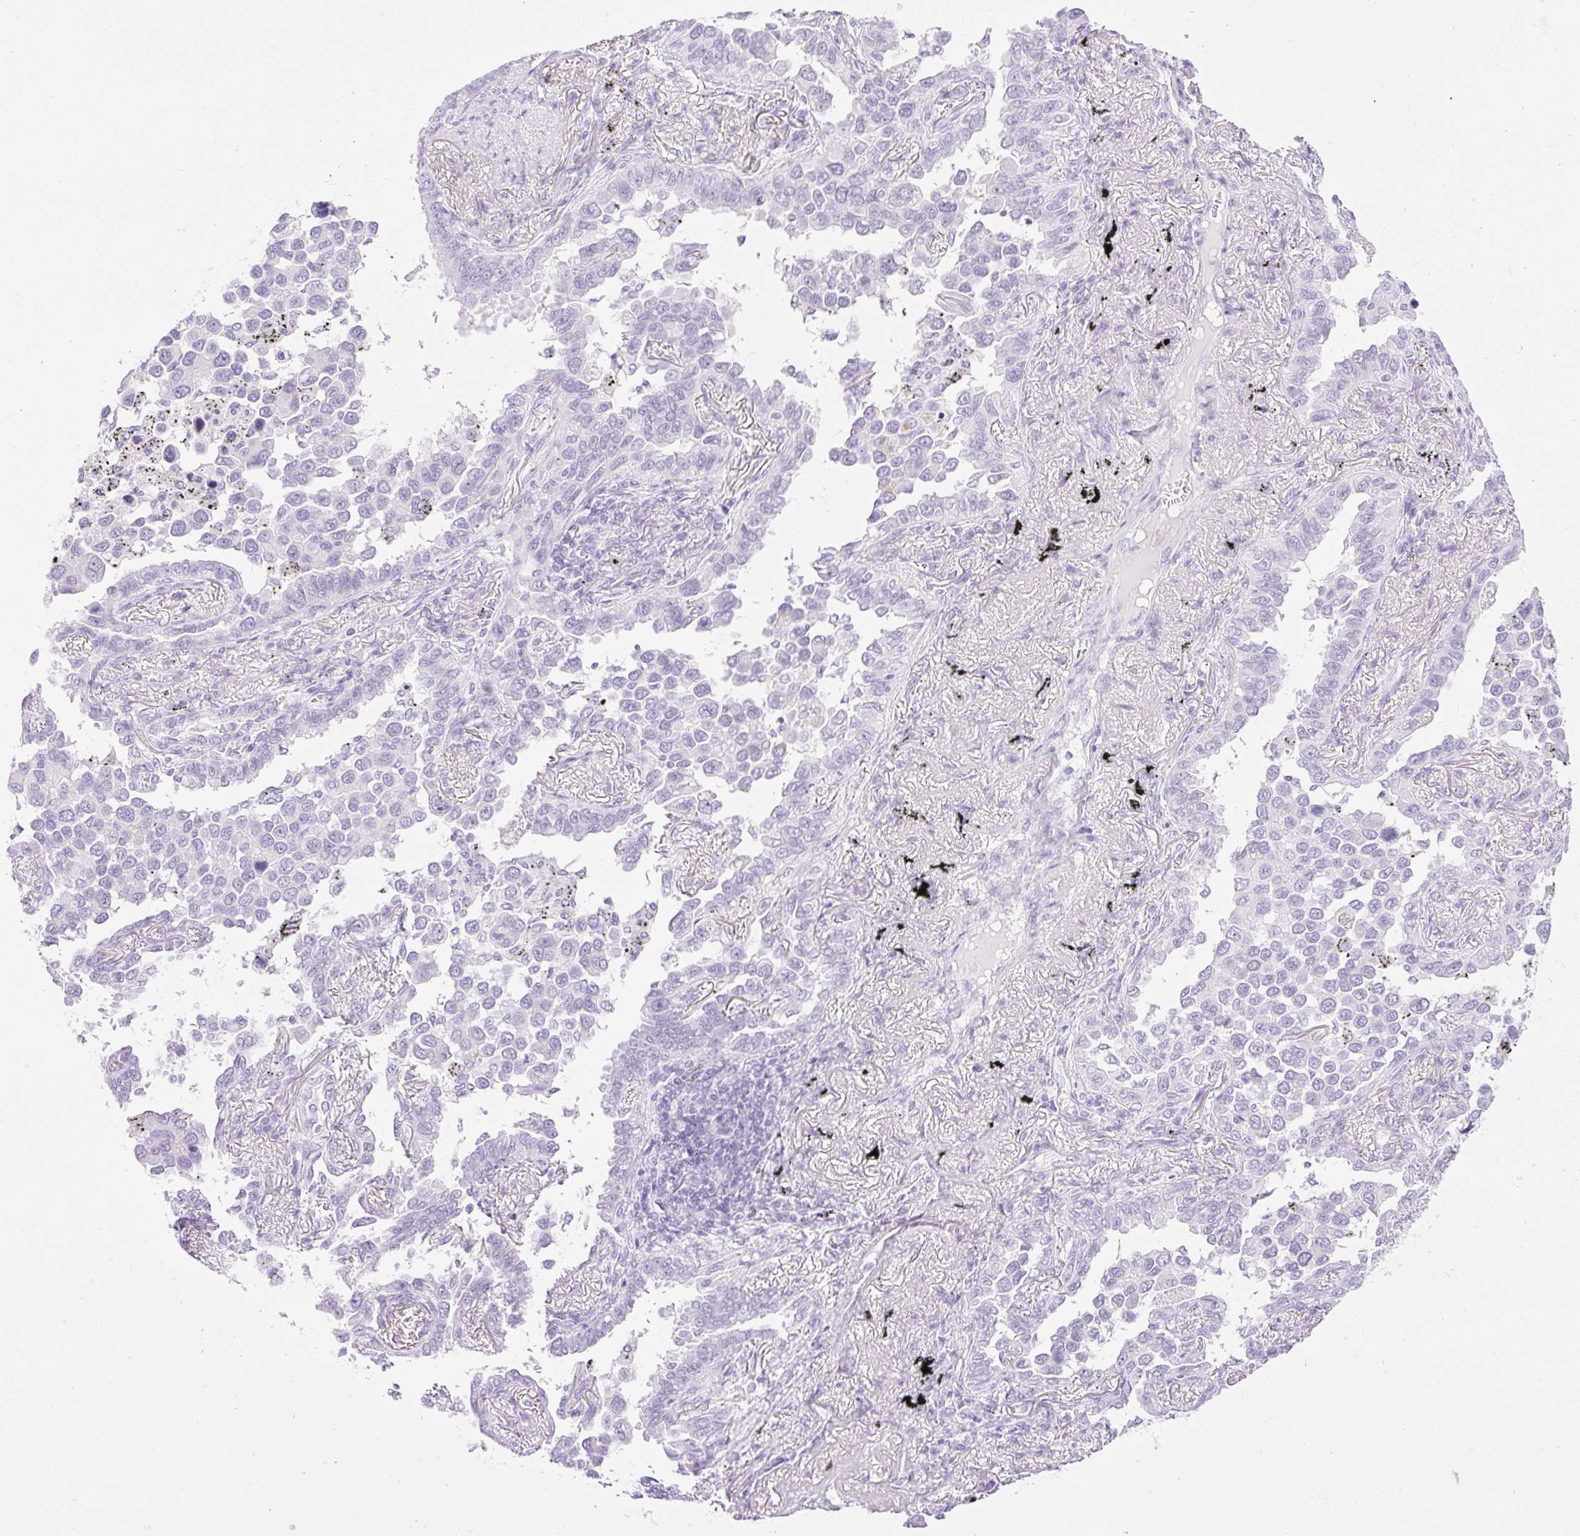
{"staining": {"intensity": "negative", "quantity": "none", "location": "none"}, "tissue": "lung cancer", "cell_type": "Tumor cells", "image_type": "cancer", "snomed": [{"axis": "morphology", "description": "Adenocarcinoma, NOS"}, {"axis": "topography", "description": "Lung"}], "caption": "Photomicrograph shows no protein positivity in tumor cells of lung adenocarcinoma tissue.", "gene": "SPRR4", "patient": {"sex": "male", "age": 67}}